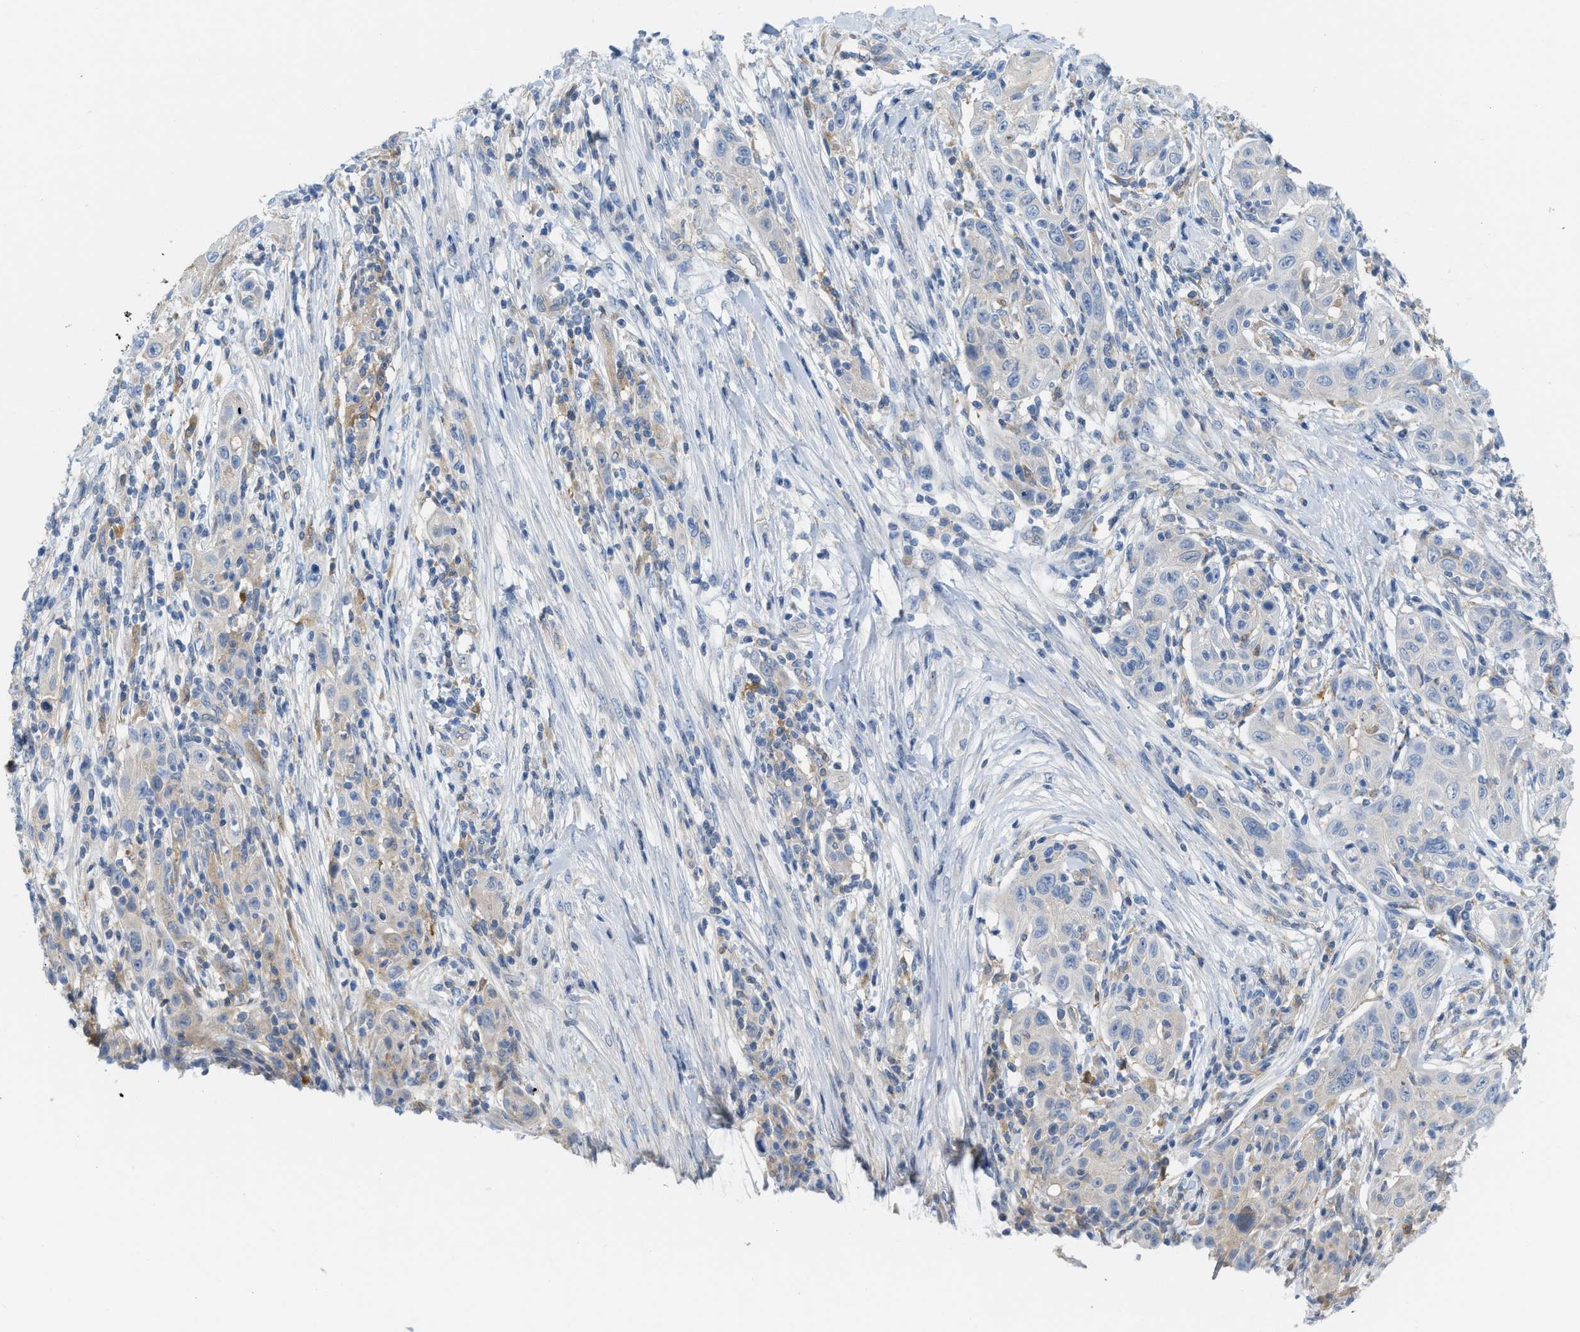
{"staining": {"intensity": "negative", "quantity": "none", "location": "none"}, "tissue": "skin cancer", "cell_type": "Tumor cells", "image_type": "cancer", "snomed": [{"axis": "morphology", "description": "Squamous cell carcinoma, NOS"}, {"axis": "topography", "description": "Skin"}], "caption": "DAB immunohistochemical staining of skin cancer (squamous cell carcinoma) exhibits no significant staining in tumor cells.", "gene": "CSTB", "patient": {"sex": "female", "age": 88}}